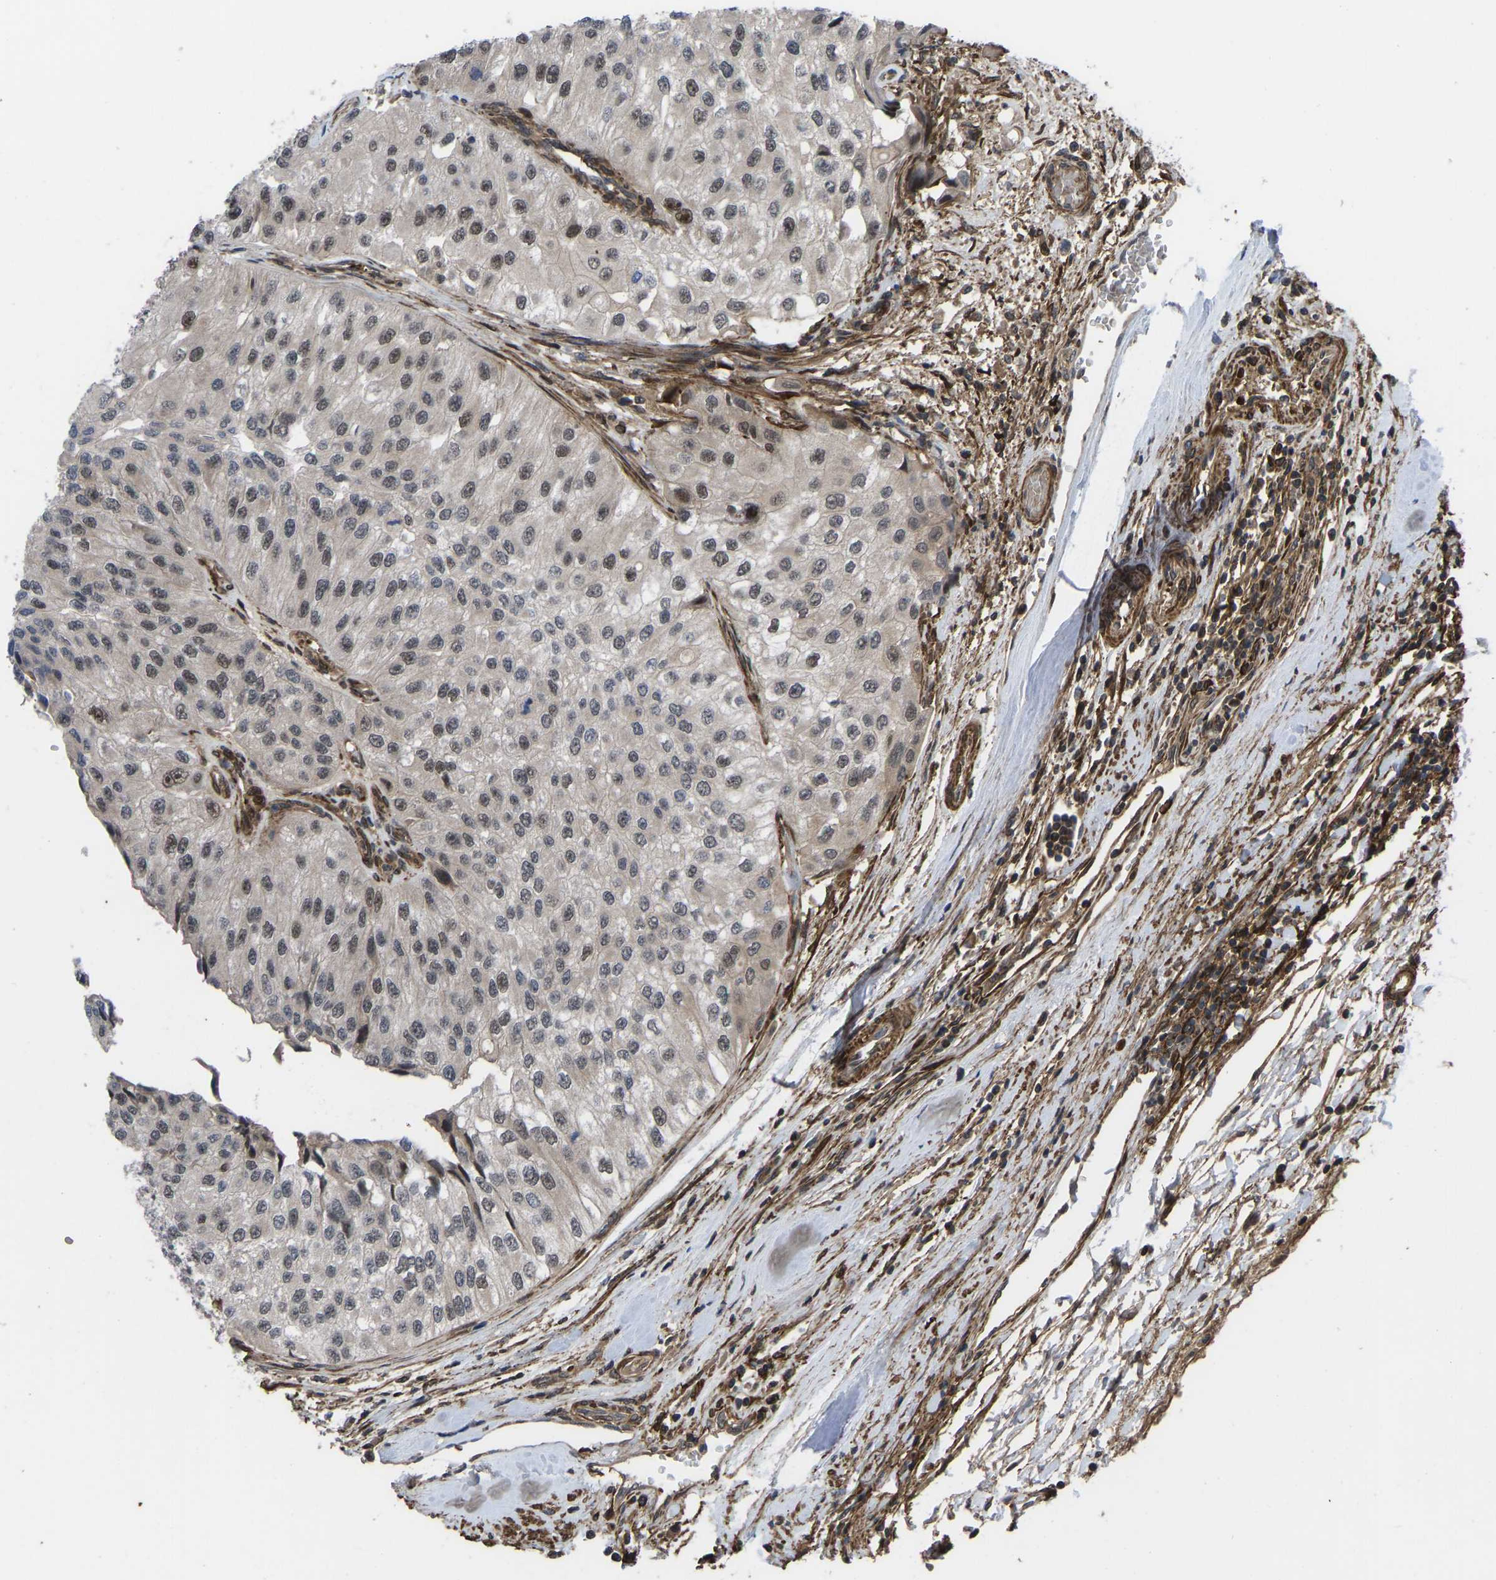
{"staining": {"intensity": "weak", "quantity": "25%-75%", "location": "cytoplasmic/membranous,nuclear"}, "tissue": "urothelial cancer", "cell_type": "Tumor cells", "image_type": "cancer", "snomed": [{"axis": "morphology", "description": "Urothelial carcinoma, High grade"}, {"axis": "topography", "description": "Kidney"}, {"axis": "topography", "description": "Urinary bladder"}], "caption": "Tumor cells show low levels of weak cytoplasmic/membranous and nuclear positivity in about 25%-75% of cells in human high-grade urothelial carcinoma.", "gene": "CYP7B1", "patient": {"sex": "male", "age": 77}}